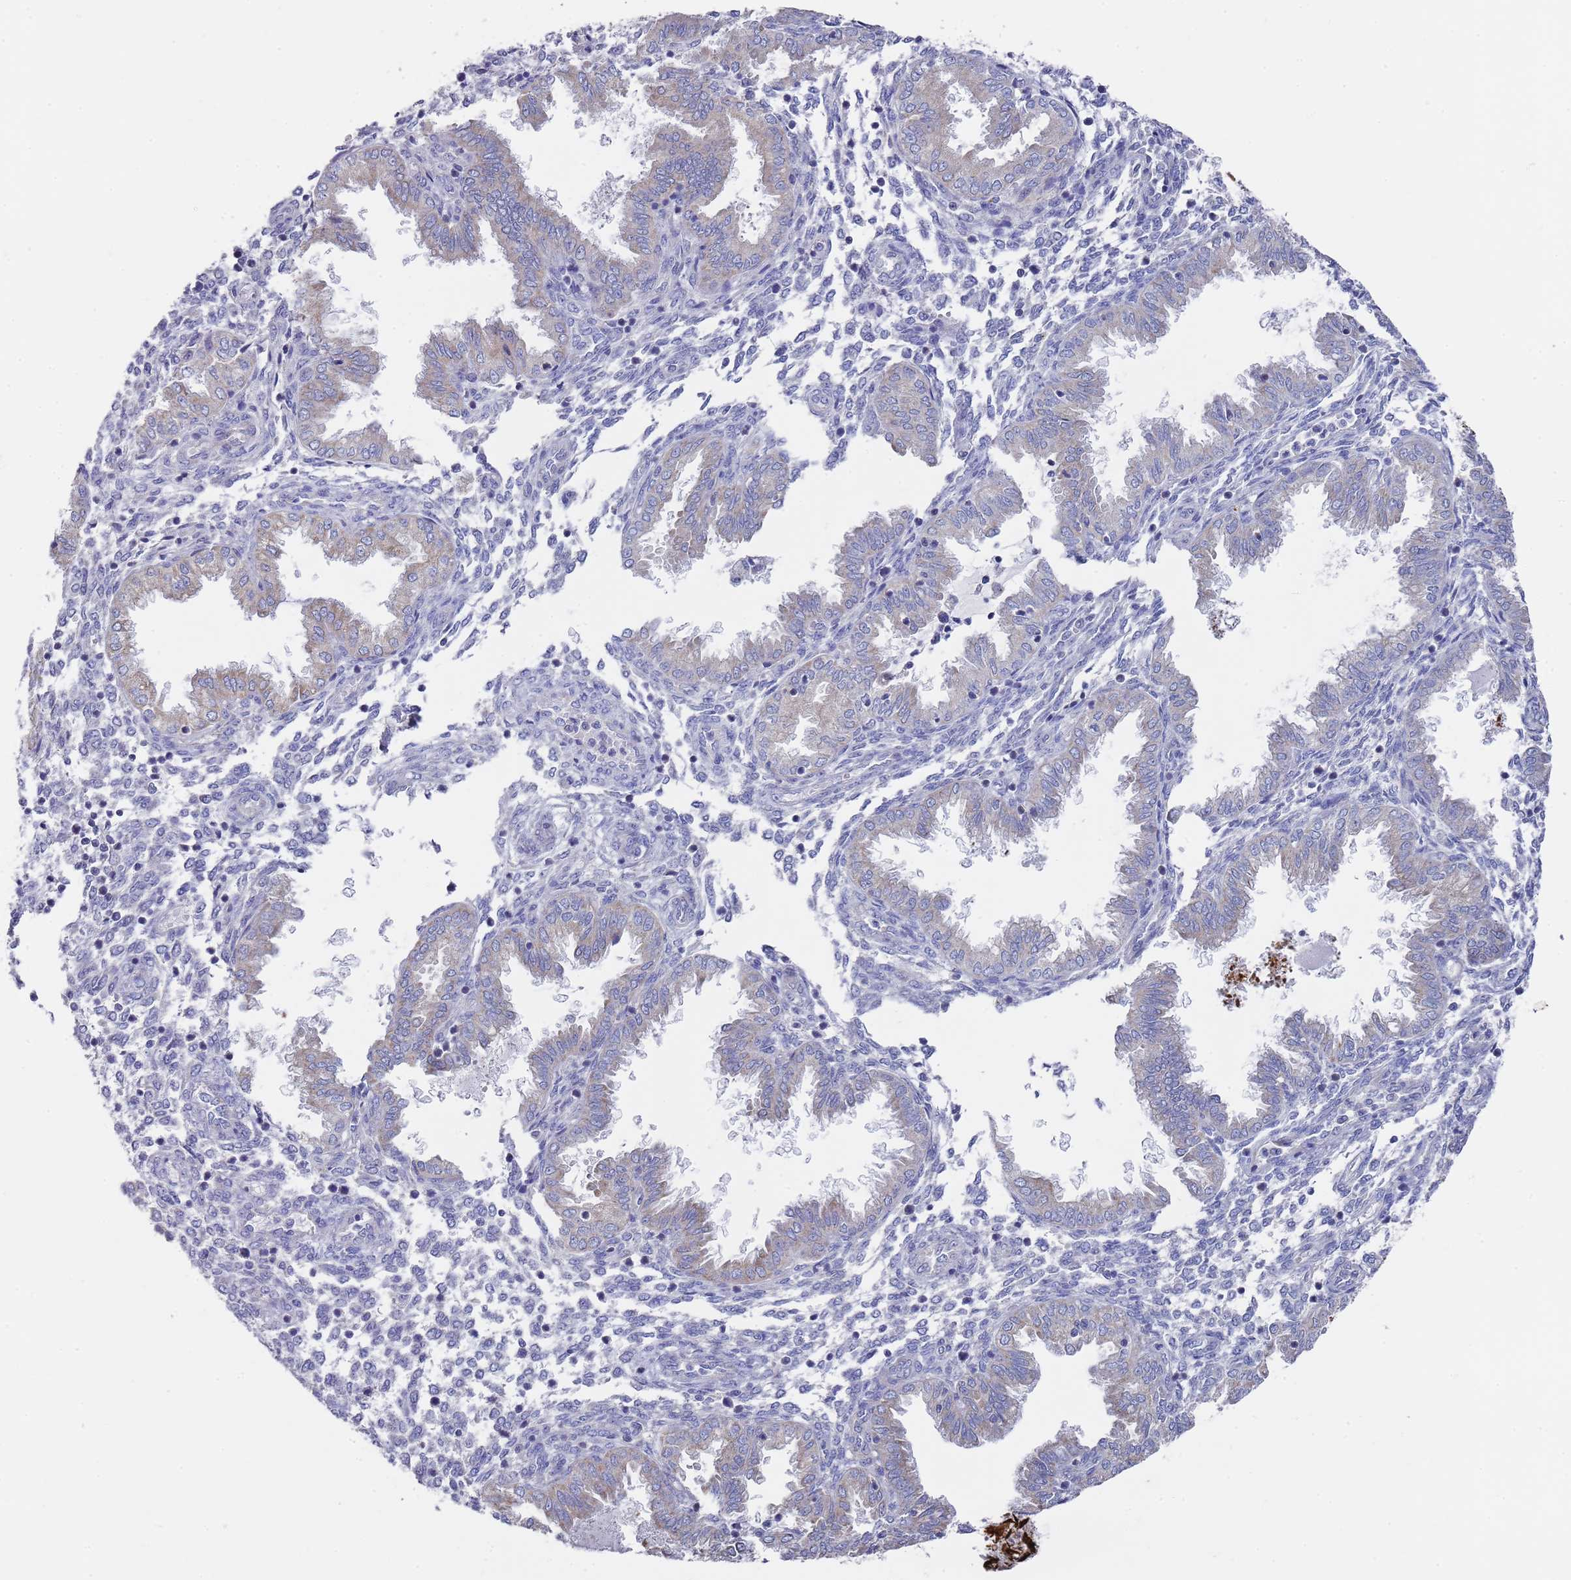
{"staining": {"intensity": "negative", "quantity": "none", "location": "none"}, "tissue": "endometrium", "cell_type": "Cells in endometrial stroma", "image_type": "normal", "snomed": [{"axis": "morphology", "description": "Normal tissue, NOS"}, {"axis": "topography", "description": "Endometrium"}], "caption": "This is a photomicrograph of IHC staining of unremarkable endometrium, which shows no staining in cells in endometrial stroma. (DAB (3,3'-diaminobenzidine) immunohistochemistry with hematoxylin counter stain).", "gene": "SCAPER", "patient": {"sex": "female", "age": 33}}